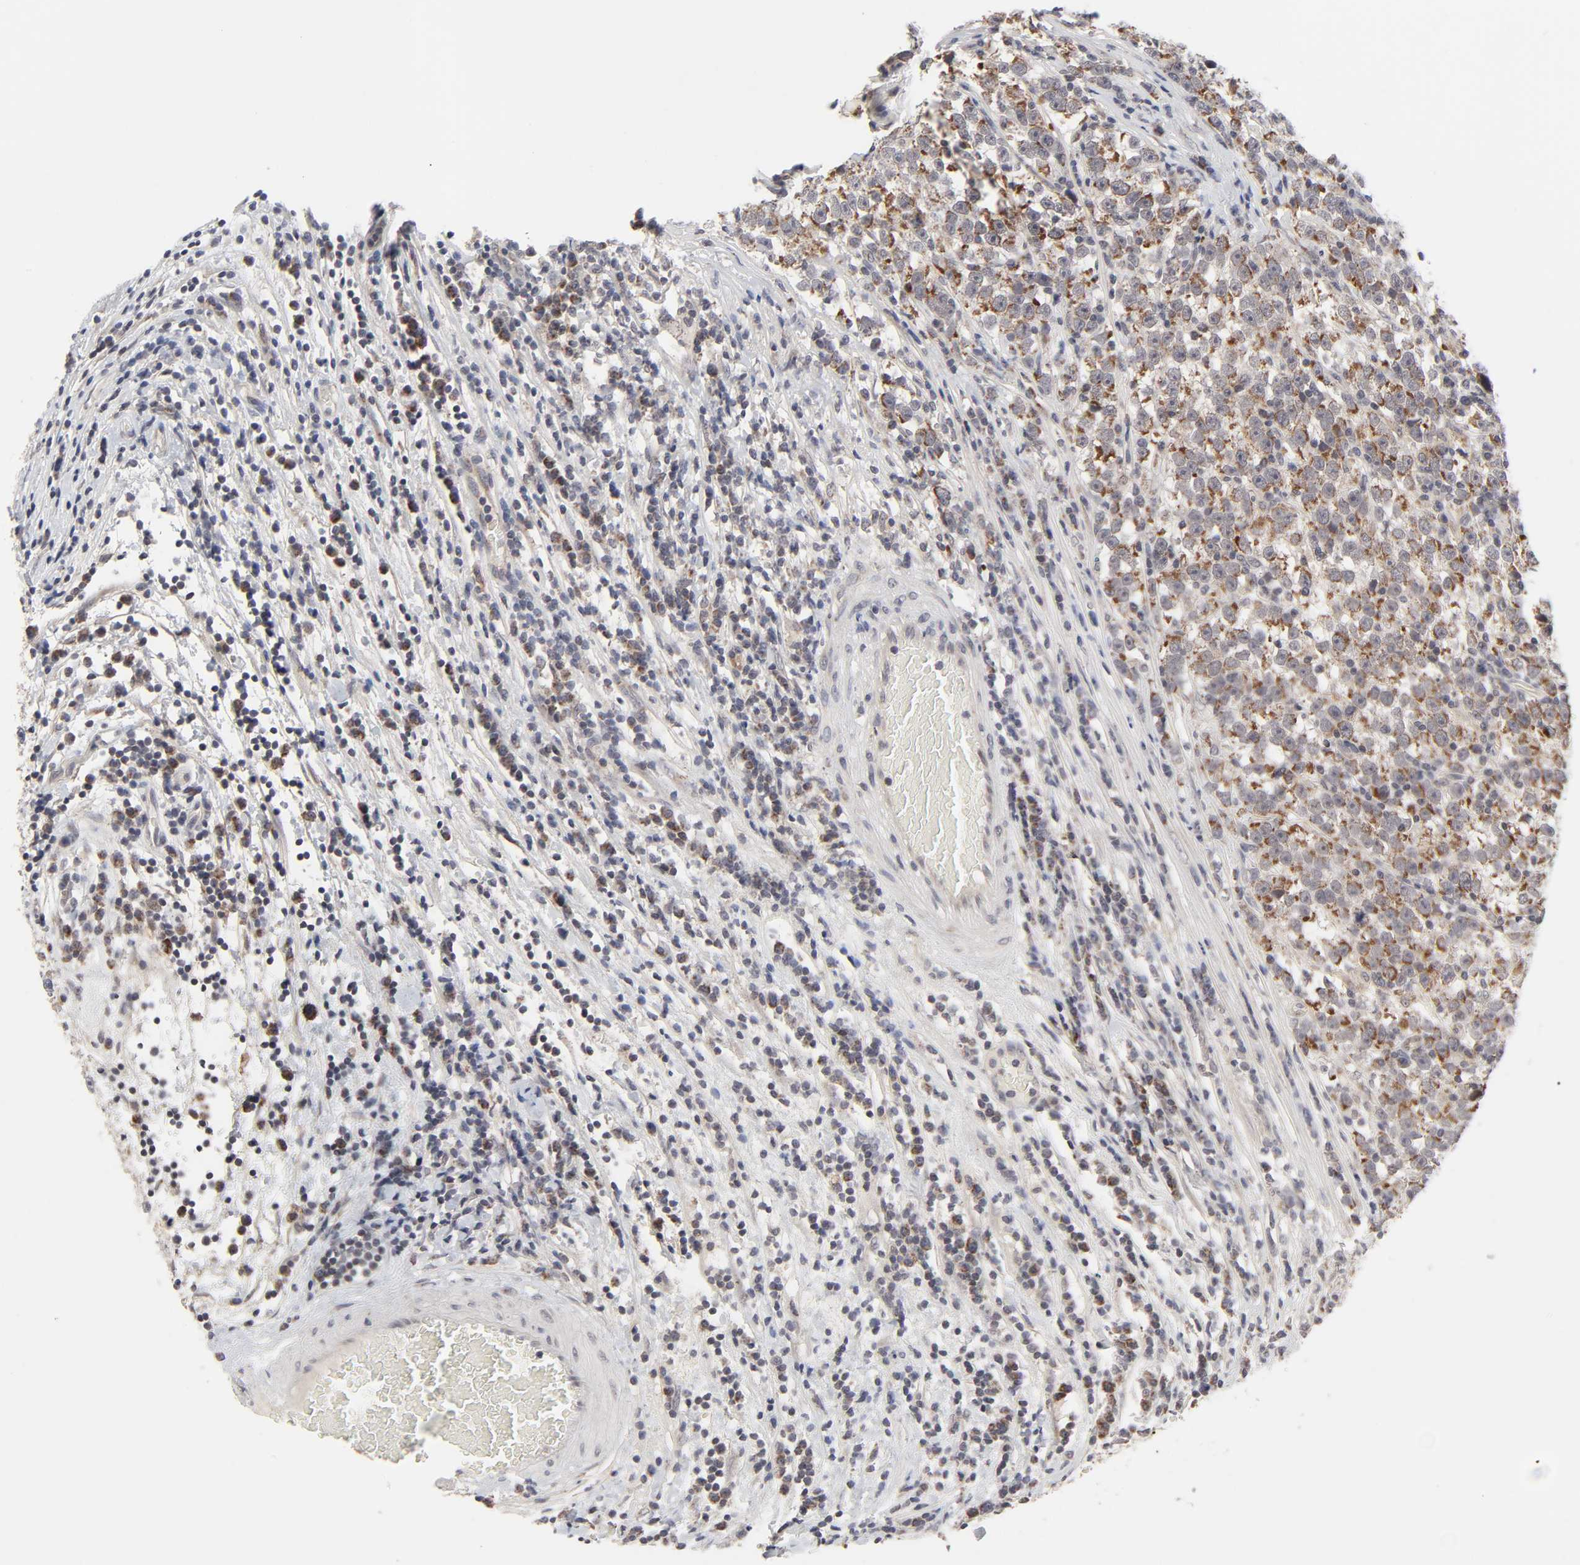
{"staining": {"intensity": "moderate", "quantity": ">75%", "location": "cytoplasmic/membranous"}, "tissue": "testis cancer", "cell_type": "Tumor cells", "image_type": "cancer", "snomed": [{"axis": "morphology", "description": "Seminoma, NOS"}, {"axis": "topography", "description": "Testis"}], "caption": "Immunohistochemical staining of human seminoma (testis) demonstrates moderate cytoplasmic/membranous protein staining in approximately >75% of tumor cells.", "gene": "AUH", "patient": {"sex": "male", "age": 43}}